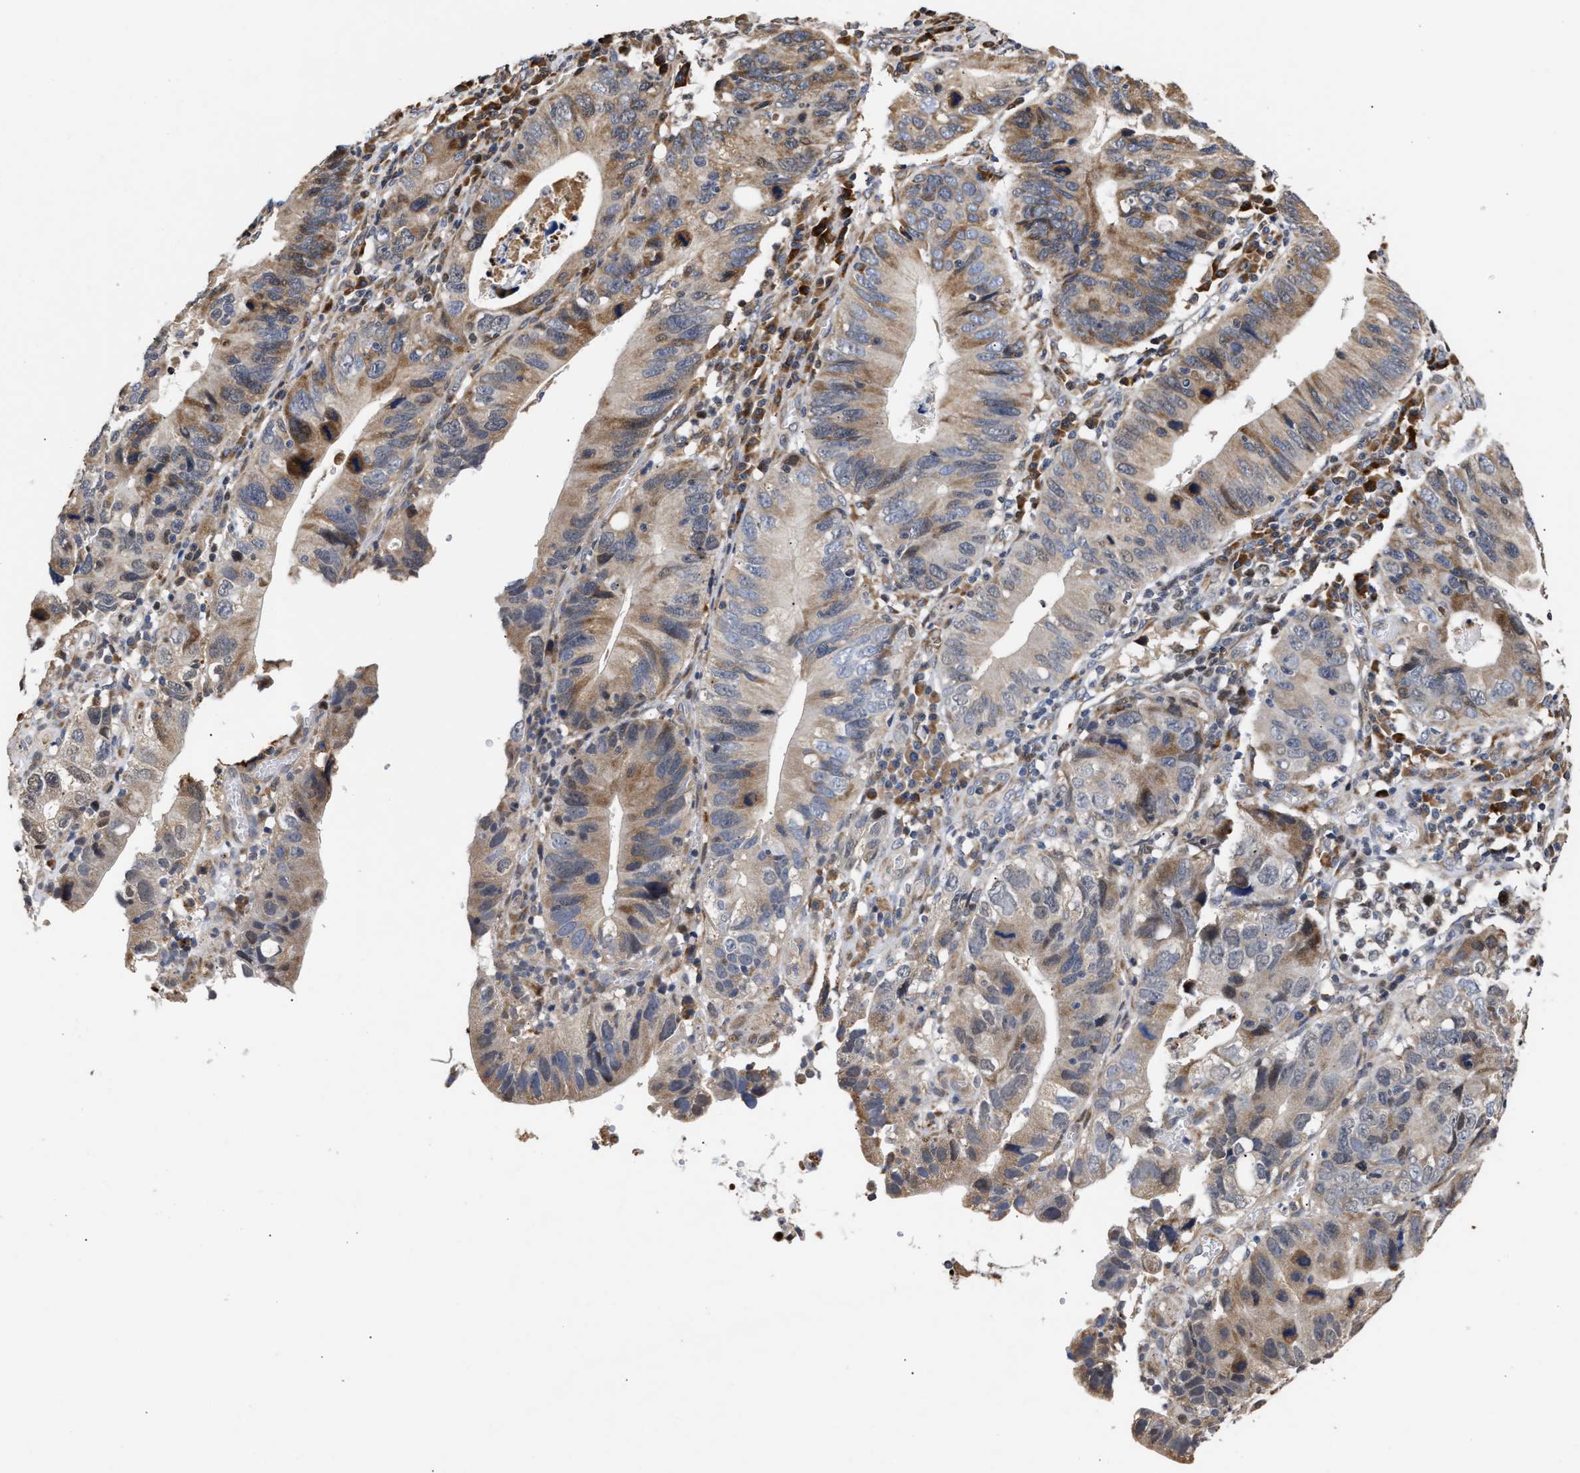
{"staining": {"intensity": "moderate", "quantity": "25%-75%", "location": "cytoplasmic/membranous"}, "tissue": "stomach cancer", "cell_type": "Tumor cells", "image_type": "cancer", "snomed": [{"axis": "morphology", "description": "Adenocarcinoma, NOS"}, {"axis": "topography", "description": "Stomach"}], "caption": "The micrograph exhibits a brown stain indicating the presence of a protein in the cytoplasmic/membranous of tumor cells in stomach adenocarcinoma.", "gene": "GOSR1", "patient": {"sex": "male", "age": 59}}